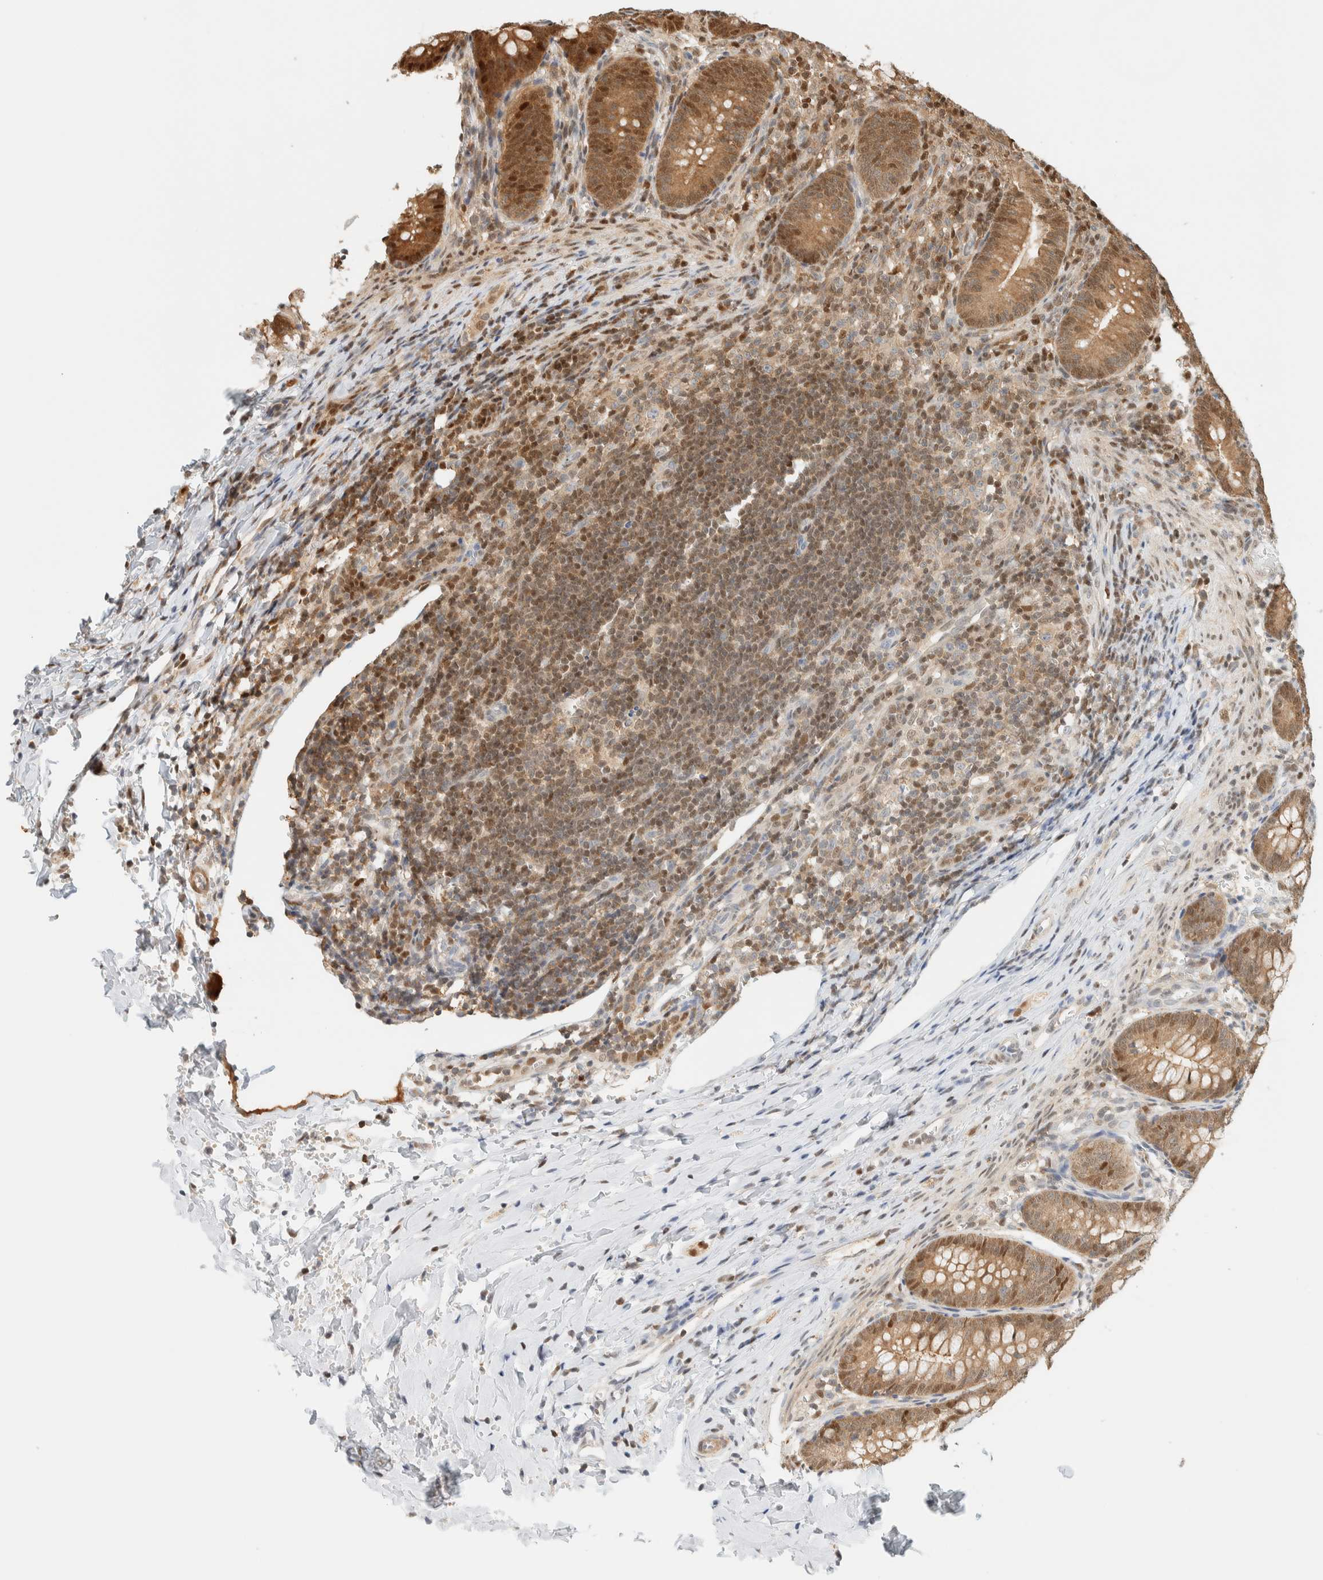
{"staining": {"intensity": "moderate", "quantity": ">75%", "location": "cytoplasmic/membranous,nuclear"}, "tissue": "appendix", "cell_type": "Glandular cells", "image_type": "normal", "snomed": [{"axis": "morphology", "description": "Normal tissue, NOS"}, {"axis": "topography", "description": "Appendix"}], "caption": "Immunohistochemical staining of unremarkable appendix shows >75% levels of moderate cytoplasmic/membranous,nuclear protein positivity in approximately >75% of glandular cells.", "gene": "ZBTB37", "patient": {"sex": "male", "age": 1}}